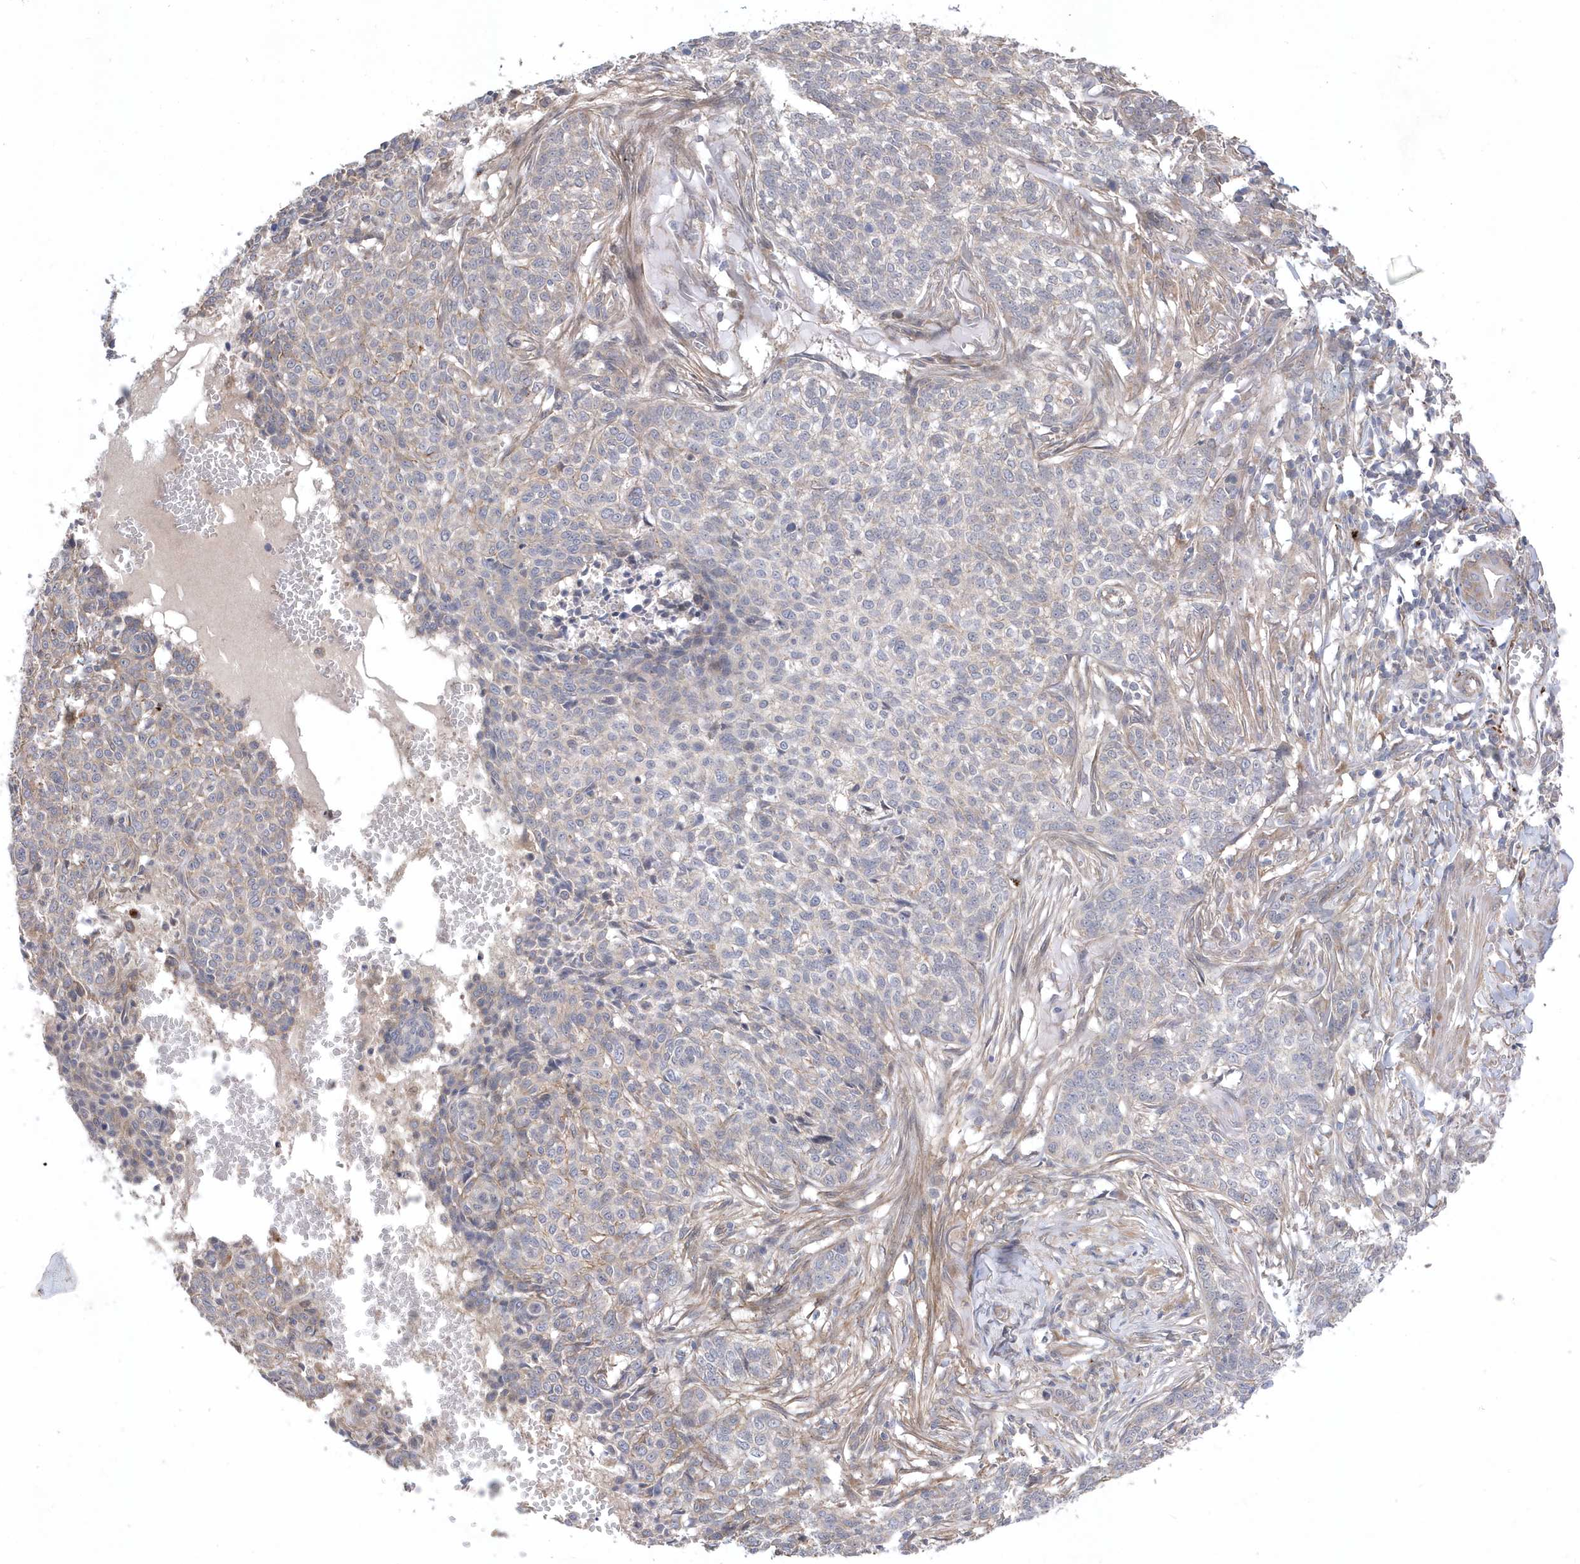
{"staining": {"intensity": "negative", "quantity": "none", "location": "none"}, "tissue": "skin cancer", "cell_type": "Tumor cells", "image_type": "cancer", "snomed": [{"axis": "morphology", "description": "Basal cell carcinoma"}, {"axis": "topography", "description": "Skin"}], "caption": "This is an immunohistochemistry image of human basal cell carcinoma (skin). There is no expression in tumor cells.", "gene": "ANAPC1", "patient": {"sex": "male", "age": 85}}